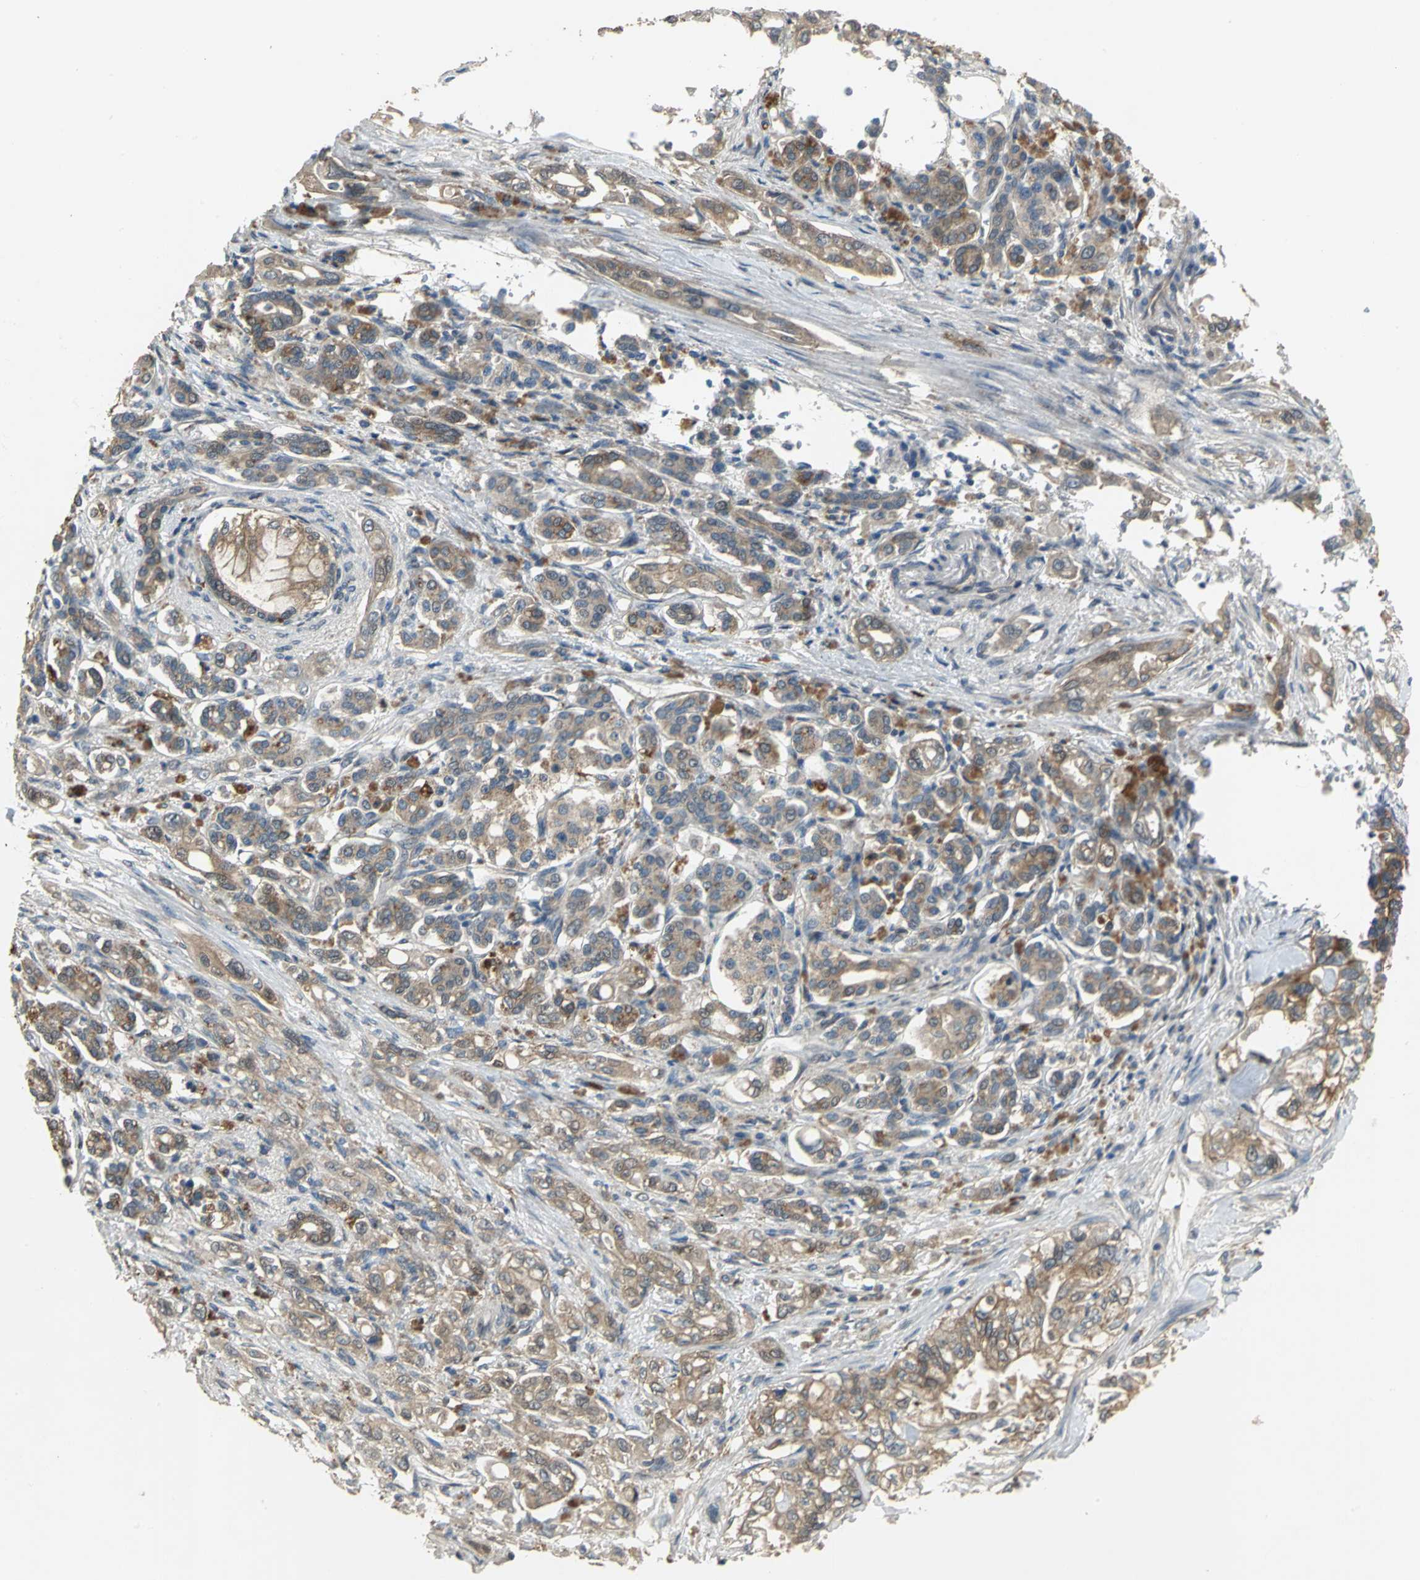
{"staining": {"intensity": "moderate", "quantity": ">75%", "location": "cytoplasmic/membranous"}, "tissue": "pancreatic cancer", "cell_type": "Tumor cells", "image_type": "cancer", "snomed": [{"axis": "morphology", "description": "Normal tissue, NOS"}, {"axis": "topography", "description": "Pancreas"}], "caption": "Immunohistochemical staining of pancreatic cancer shows medium levels of moderate cytoplasmic/membranous protein positivity in about >75% of tumor cells. Nuclei are stained in blue.", "gene": "MET", "patient": {"sex": "male", "age": 42}}